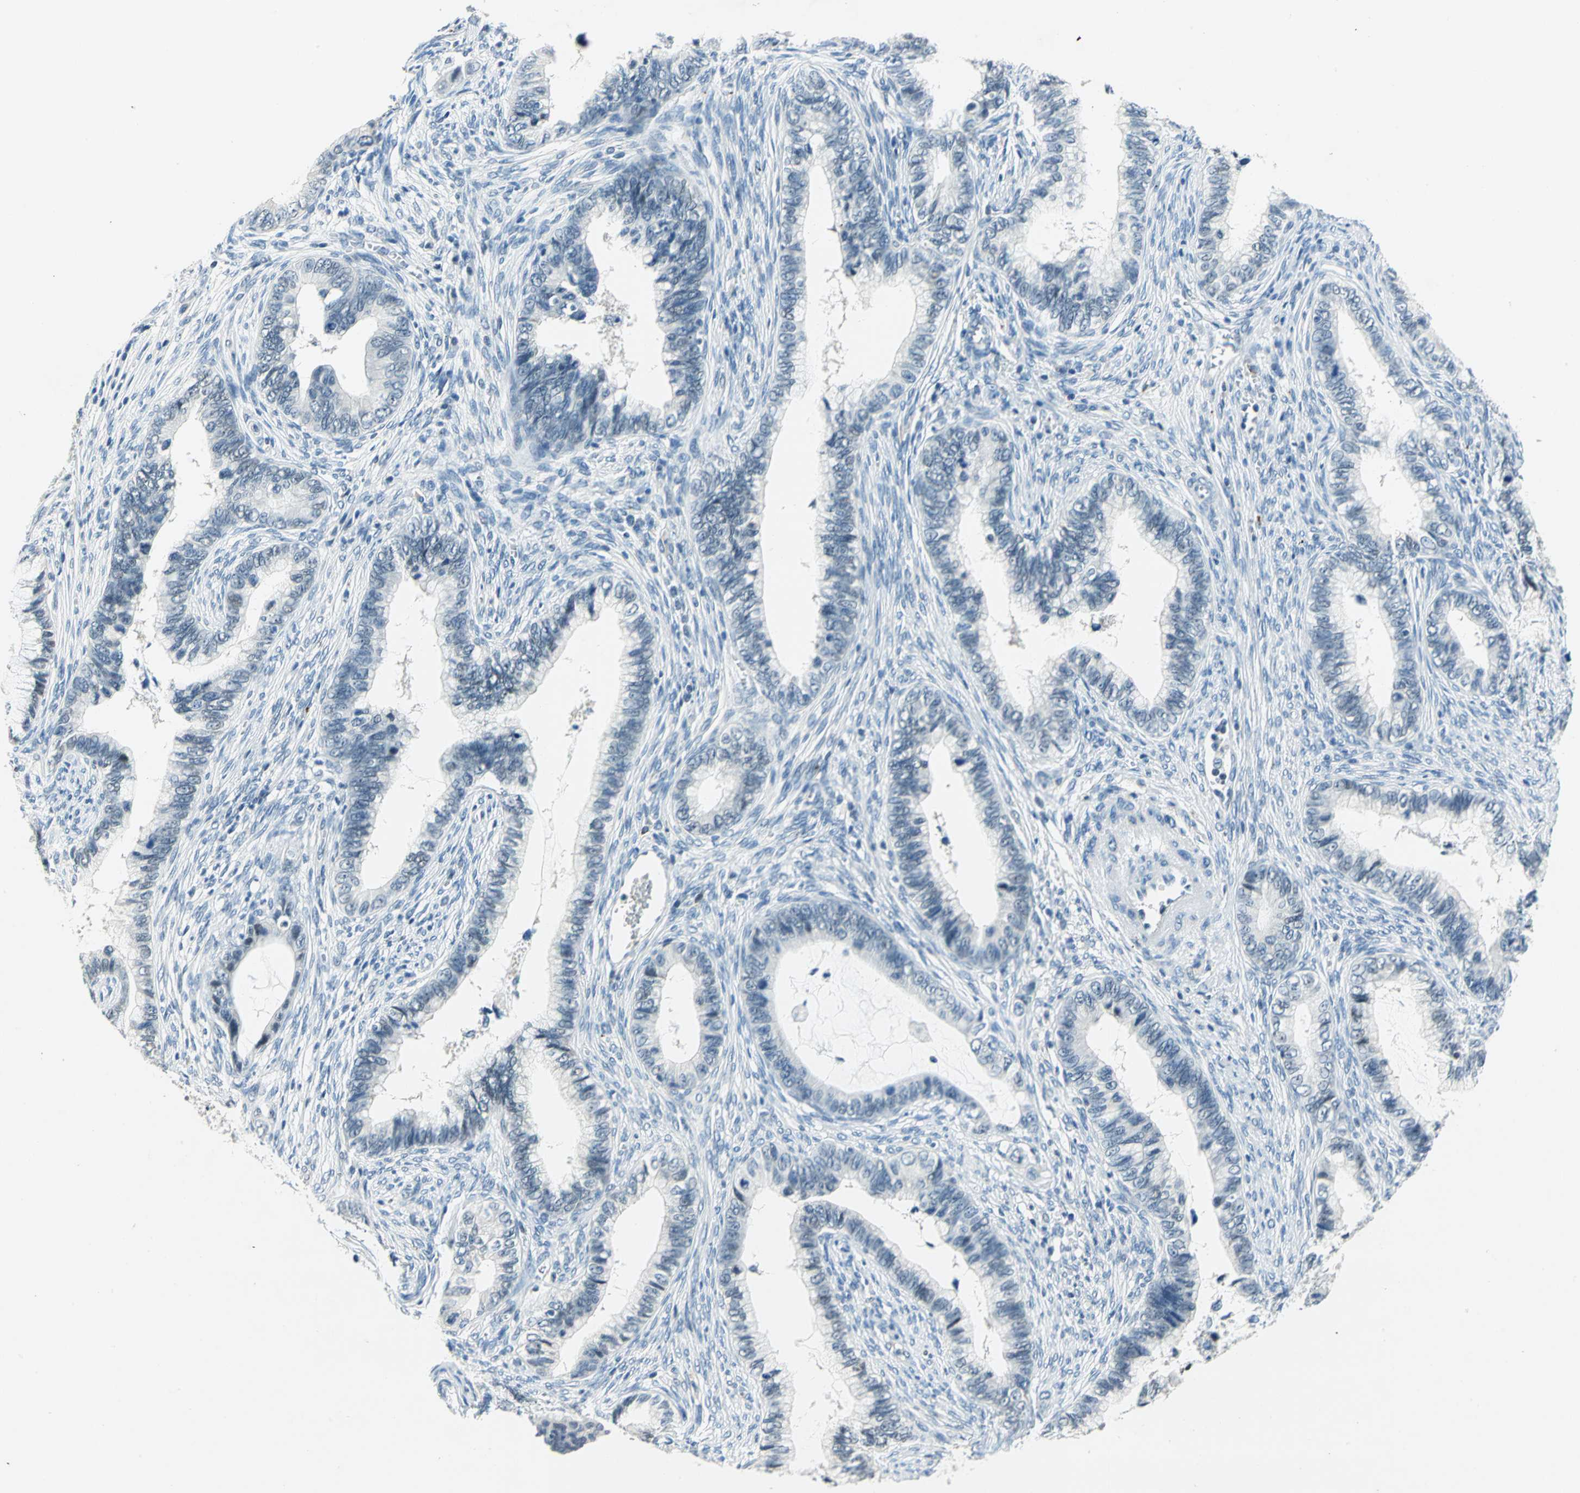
{"staining": {"intensity": "negative", "quantity": "none", "location": "none"}, "tissue": "cervical cancer", "cell_type": "Tumor cells", "image_type": "cancer", "snomed": [{"axis": "morphology", "description": "Adenocarcinoma, NOS"}, {"axis": "topography", "description": "Cervix"}], "caption": "IHC histopathology image of neoplastic tissue: human cervical adenocarcinoma stained with DAB (3,3'-diaminobenzidine) reveals no significant protein expression in tumor cells.", "gene": "RAD17", "patient": {"sex": "female", "age": 44}}